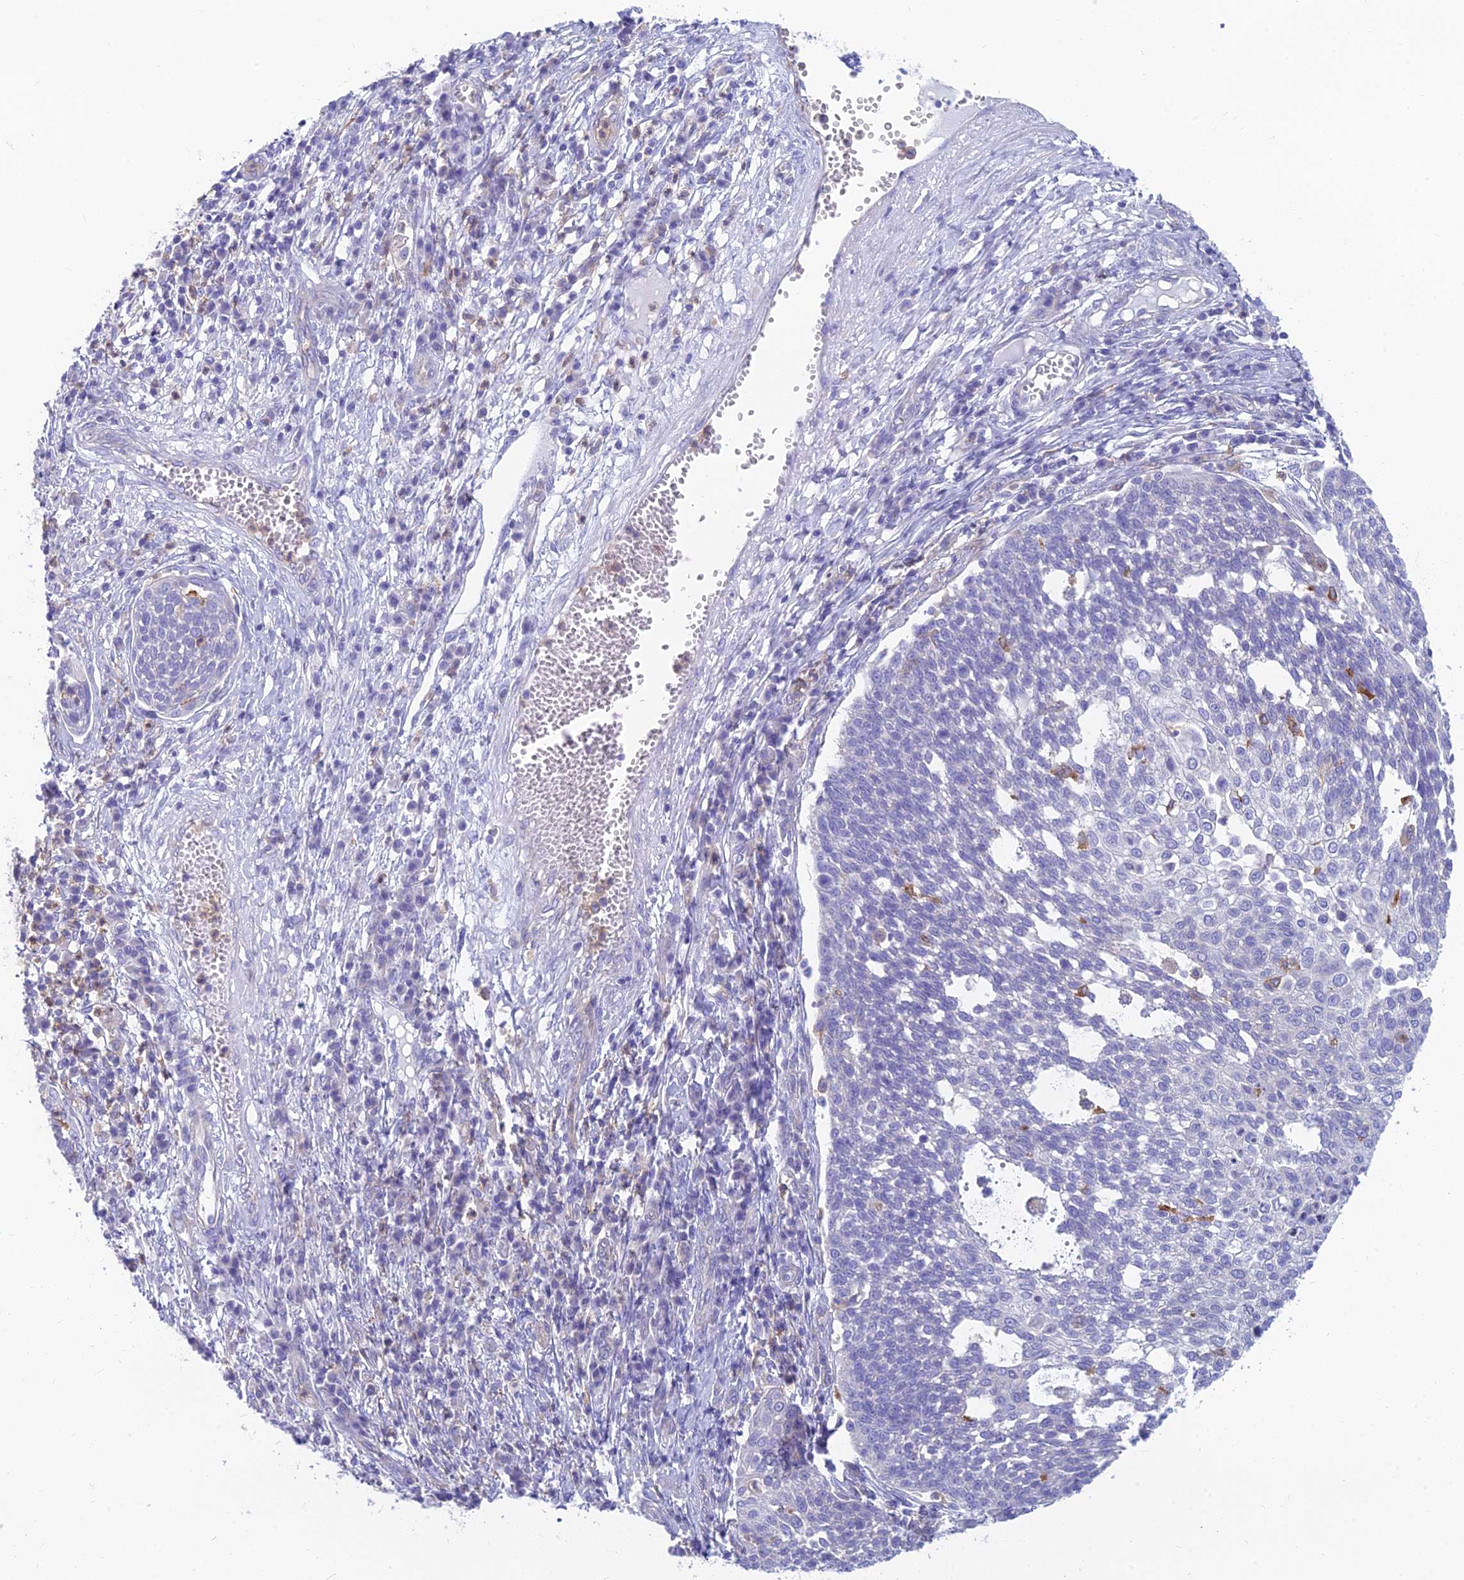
{"staining": {"intensity": "negative", "quantity": "none", "location": "none"}, "tissue": "cervical cancer", "cell_type": "Tumor cells", "image_type": "cancer", "snomed": [{"axis": "morphology", "description": "Squamous cell carcinoma, NOS"}, {"axis": "topography", "description": "Cervix"}], "caption": "High power microscopy photomicrograph of an immunohistochemistry (IHC) histopathology image of squamous cell carcinoma (cervical), revealing no significant staining in tumor cells. (DAB IHC with hematoxylin counter stain).", "gene": "STRN4", "patient": {"sex": "female", "age": 34}}